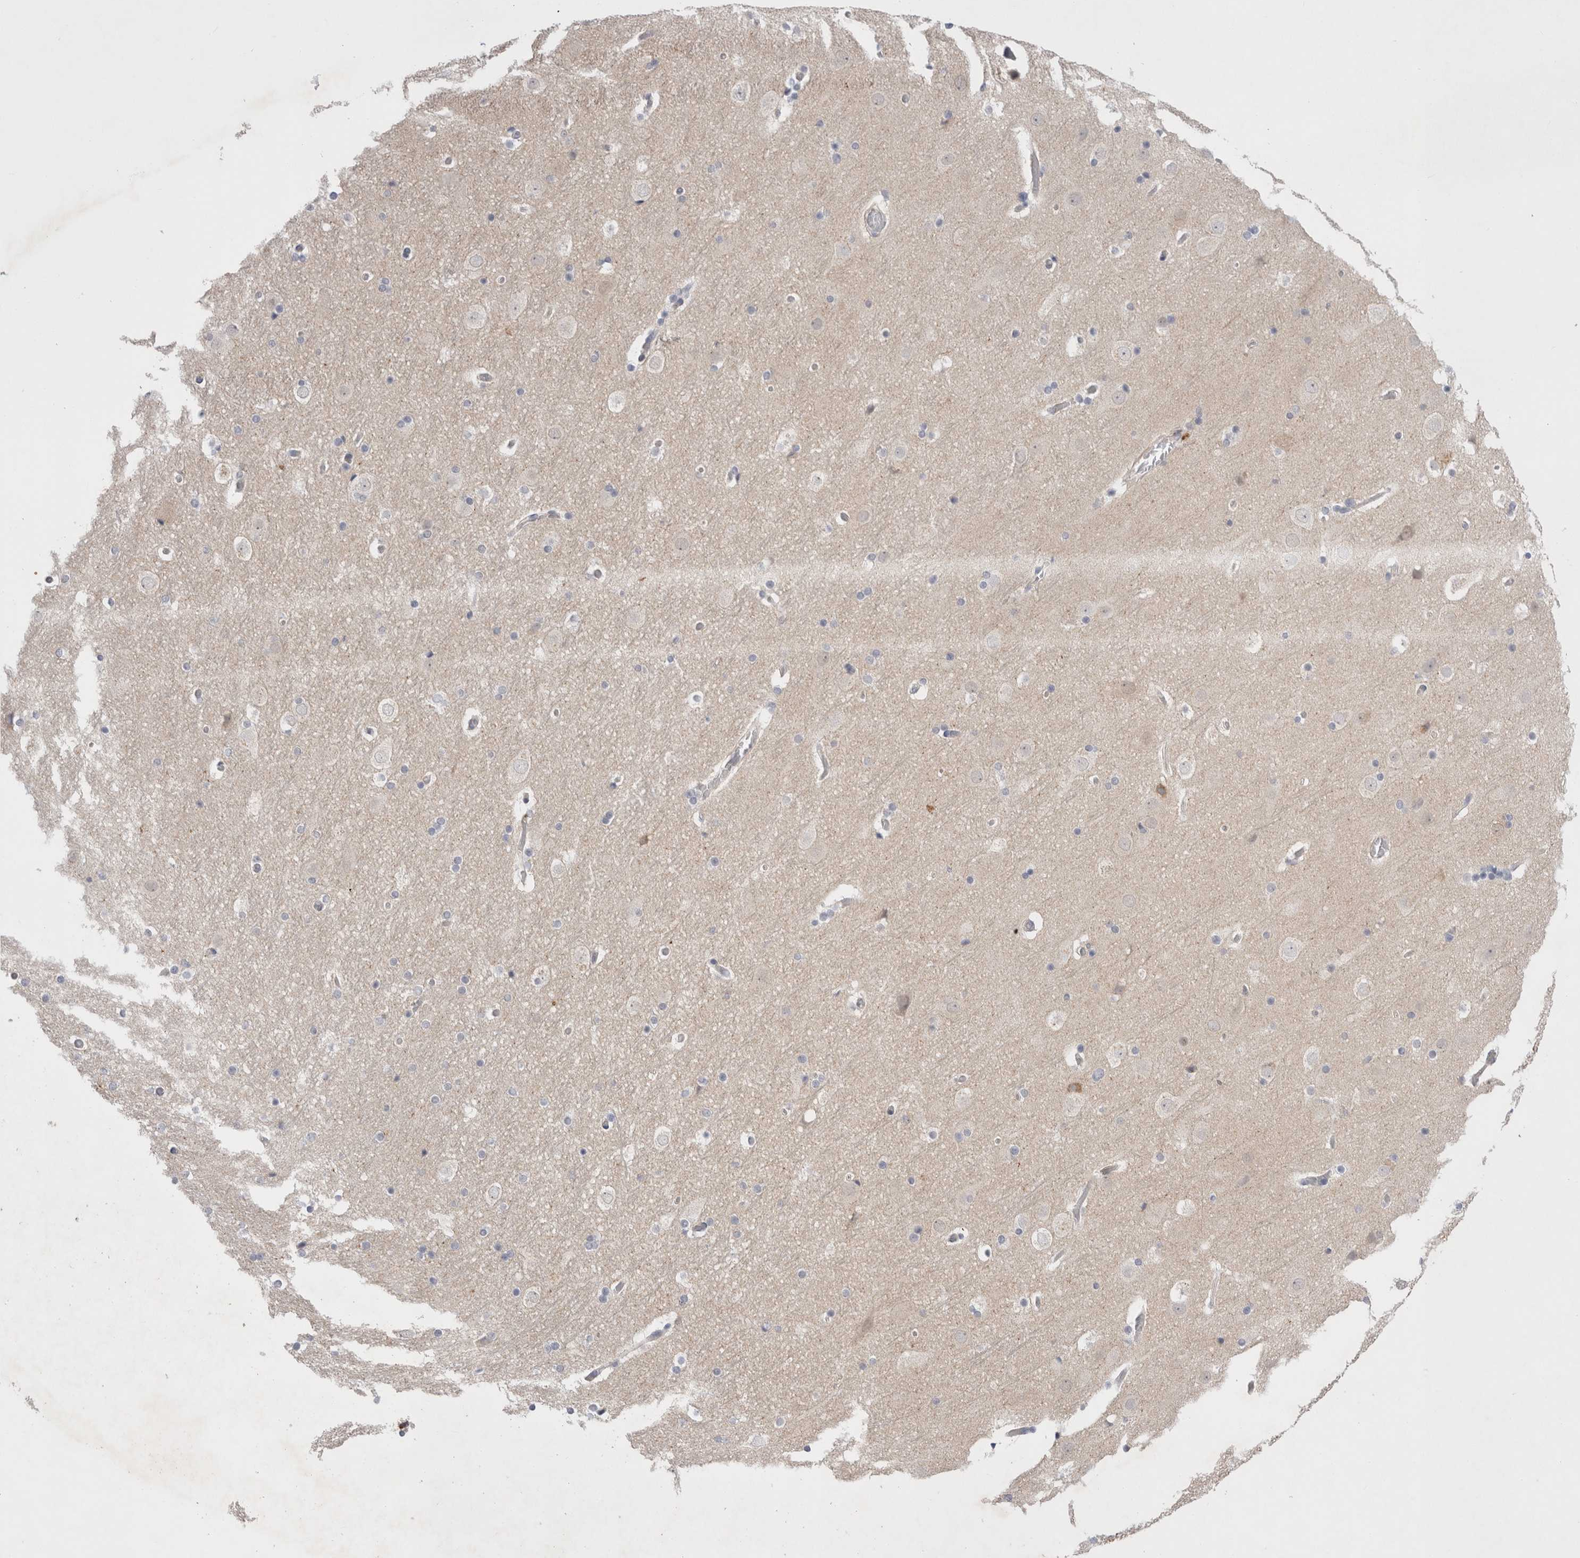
{"staining": {"intensity": "negative", "quantity": "none", "location": "none"}, "tissue": "cerebral cortex", "cell_type": "Endothelial cells", "image_type": "normal", "snomed": [{"axis": "morphology", "description": "Normal tissue, NOS"}, {"axis": "topography", "description": "Cerebral cortex"}], "caption": "Immunohistochemistry (IHC) of unremarkable human cerebral cortex exhibits no expression in endothelial cells.", "gene": "BICD2", "patient": {"sex": "male", "age": 57}}